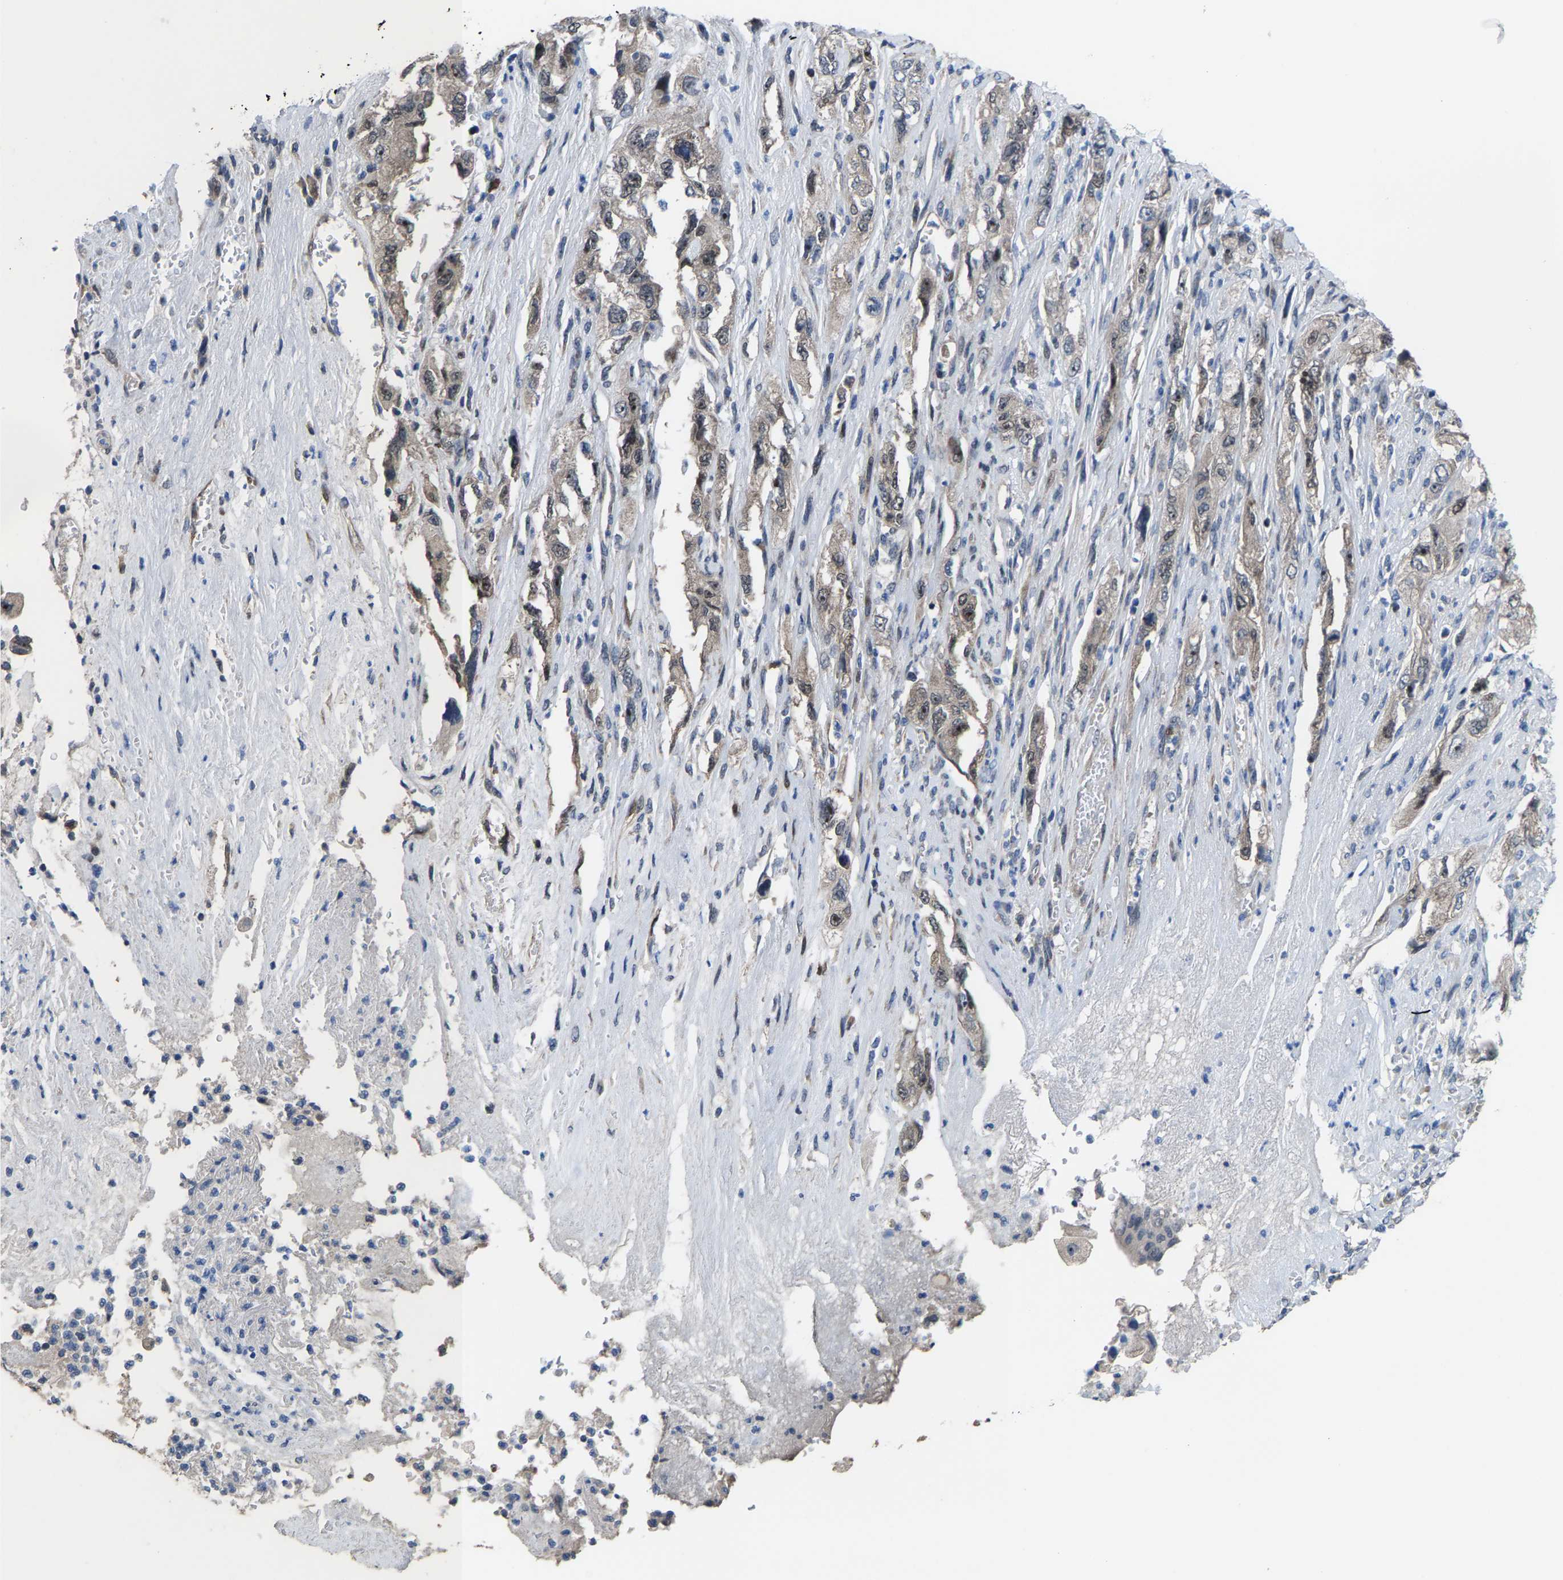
{"staining": {"intensity": "weak", "quantity": "<25%", "location": "nuclear"}, "tissue": "pancreatic cancer", "cell_type": "Tumor cells", "image_type": "cancer", "snomed": [{"axis": "morphology", "description": "Adenocarcinoma, NOS"}, {"axis": "topography", "description": "Pancreas"}], "caption": "IHC of human adenocarcinoma (pancreatic) demonstrates no expression in tumor cells. (DAB (3,3'-diaminobenzidine) immunohistochemistry (IHC) visualized using brightfield microscopy, high magnification).", "gene": "HAUS6", "patient": {"sex": "female", "age": 73}}